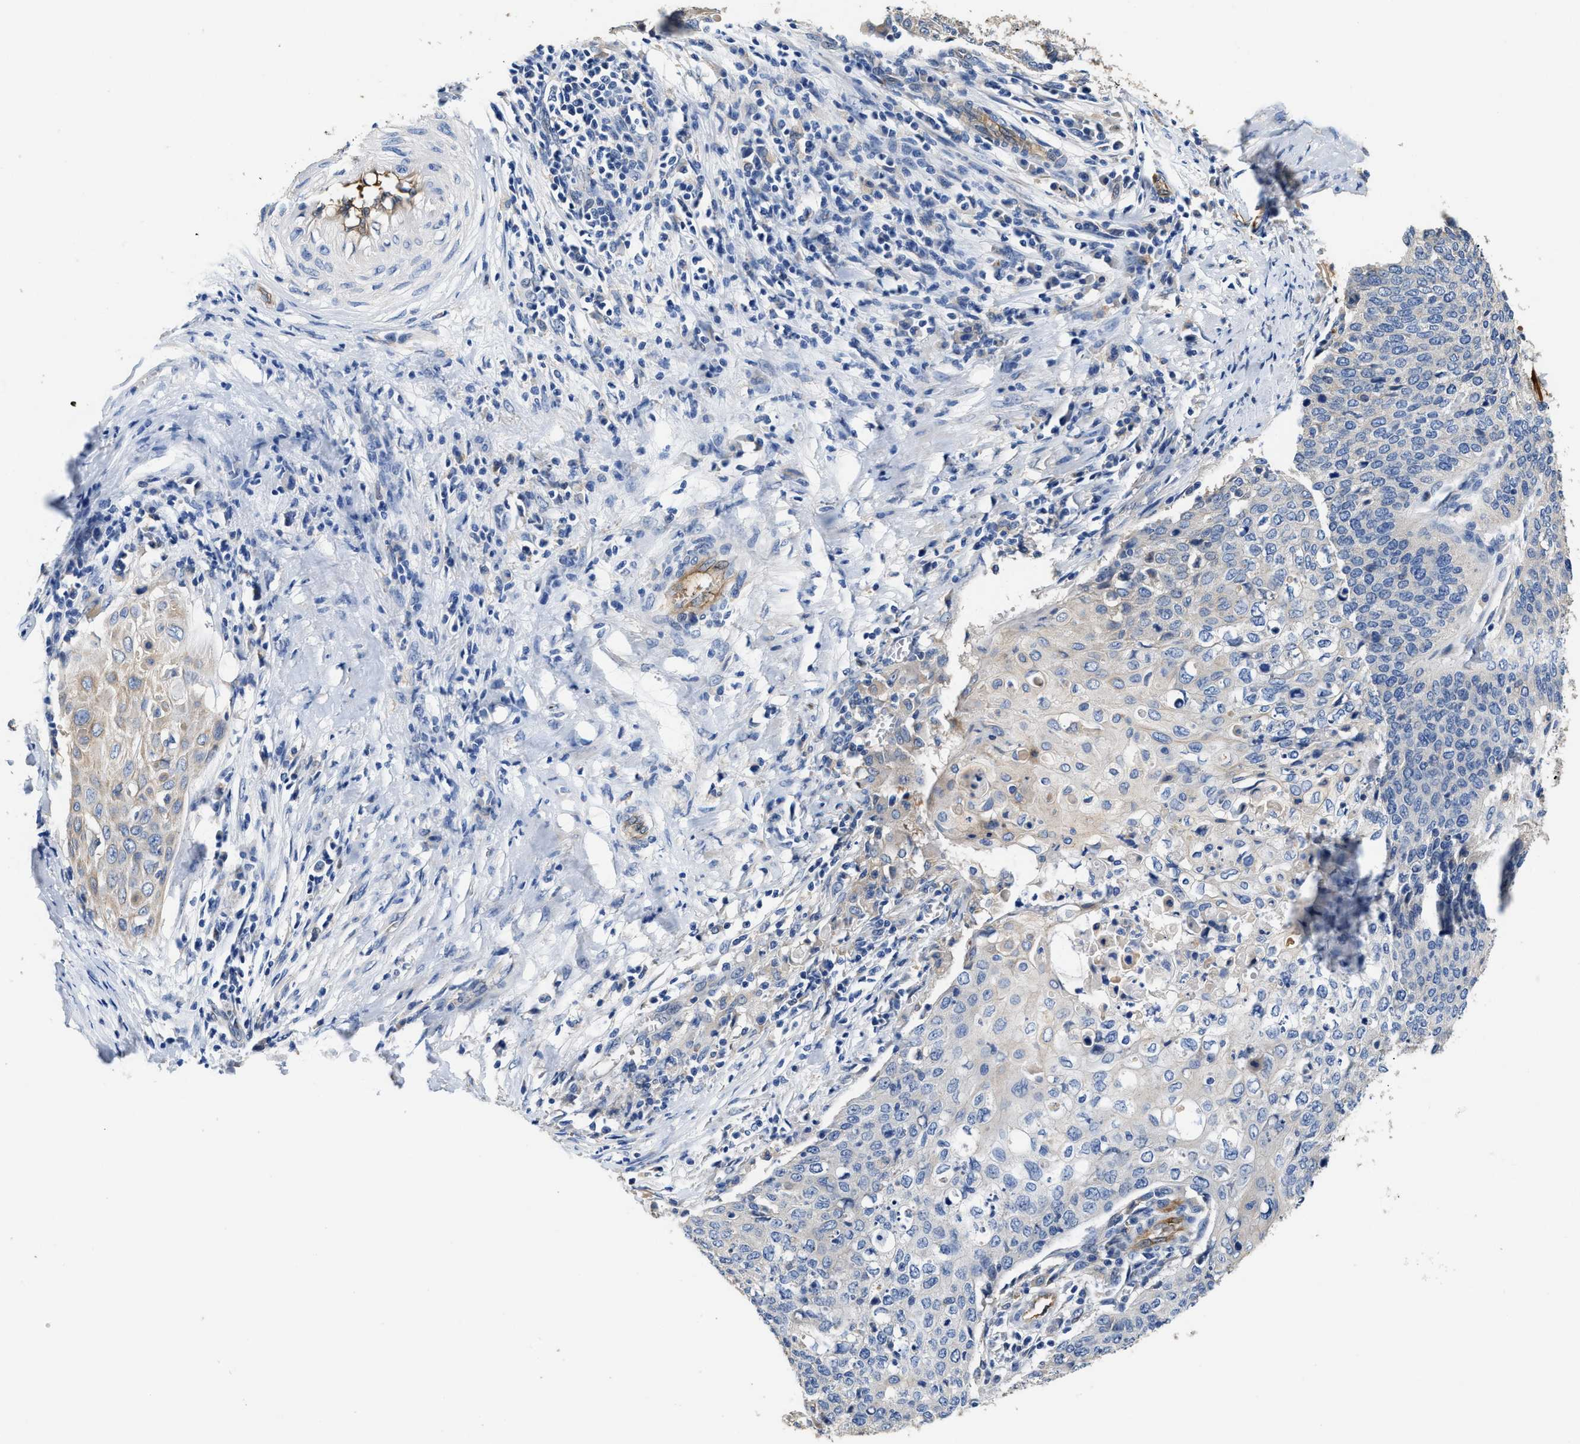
{"staining": {"intensity": "negative", "quantity": "none", "location": "none"}, "tissue": "cervical cancer", "cell_type": "Tumor cells", "image_type": "cancer", "snomed": [{"axis": "morphology", "description": "Squamous cell carcinoma, NOS"}, {"axis": "topography", "description": "Cervix"}], "caption": "Tumor cells show no significant protein staining in squamous cell carcinoma (cervical).", "gene": "PEG10", "patient": {"sex": "female", "age": 39}}